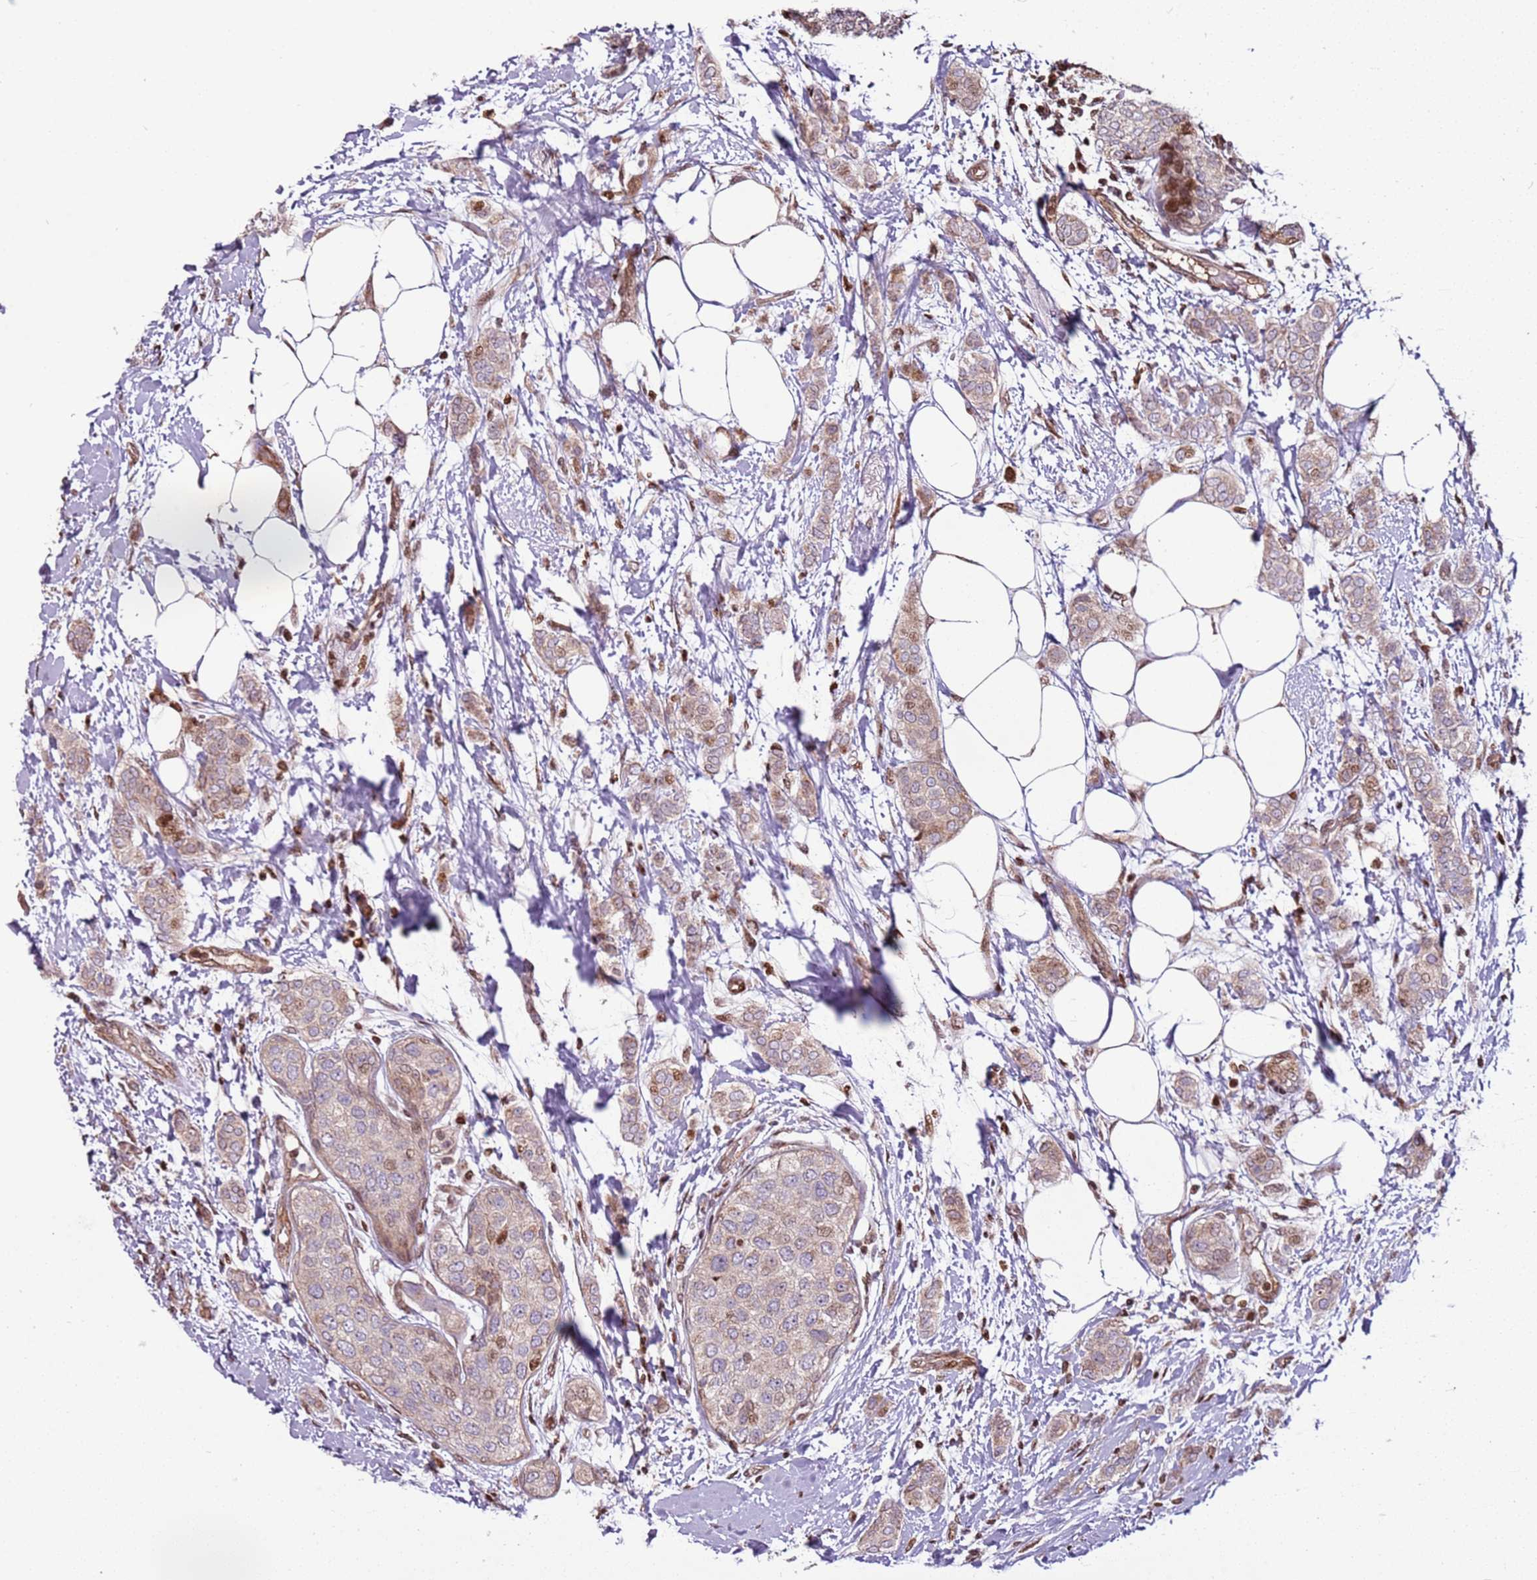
{"staining": {"intensity": "weak", "quantity": ">75%", "location": "cytoplasmic/membranous,nuclear"}, "tissue": "breast cancer", "cell_type": "Tumor cells", "image_type": "cancer", "snomed": [{"axis": "morphology", "description": "Duct carcinoma"}, {"axis": "topography", "description": "Breast"}], "caption": "Protein analysis of breast invasive ductal carcinoma tissue shows weak cytoplasmic/membranous and nuclear positivity in approximately >75% of tumor cells.", "gene": "PCTP", "patient": {"sex": "female", "age": 72}}